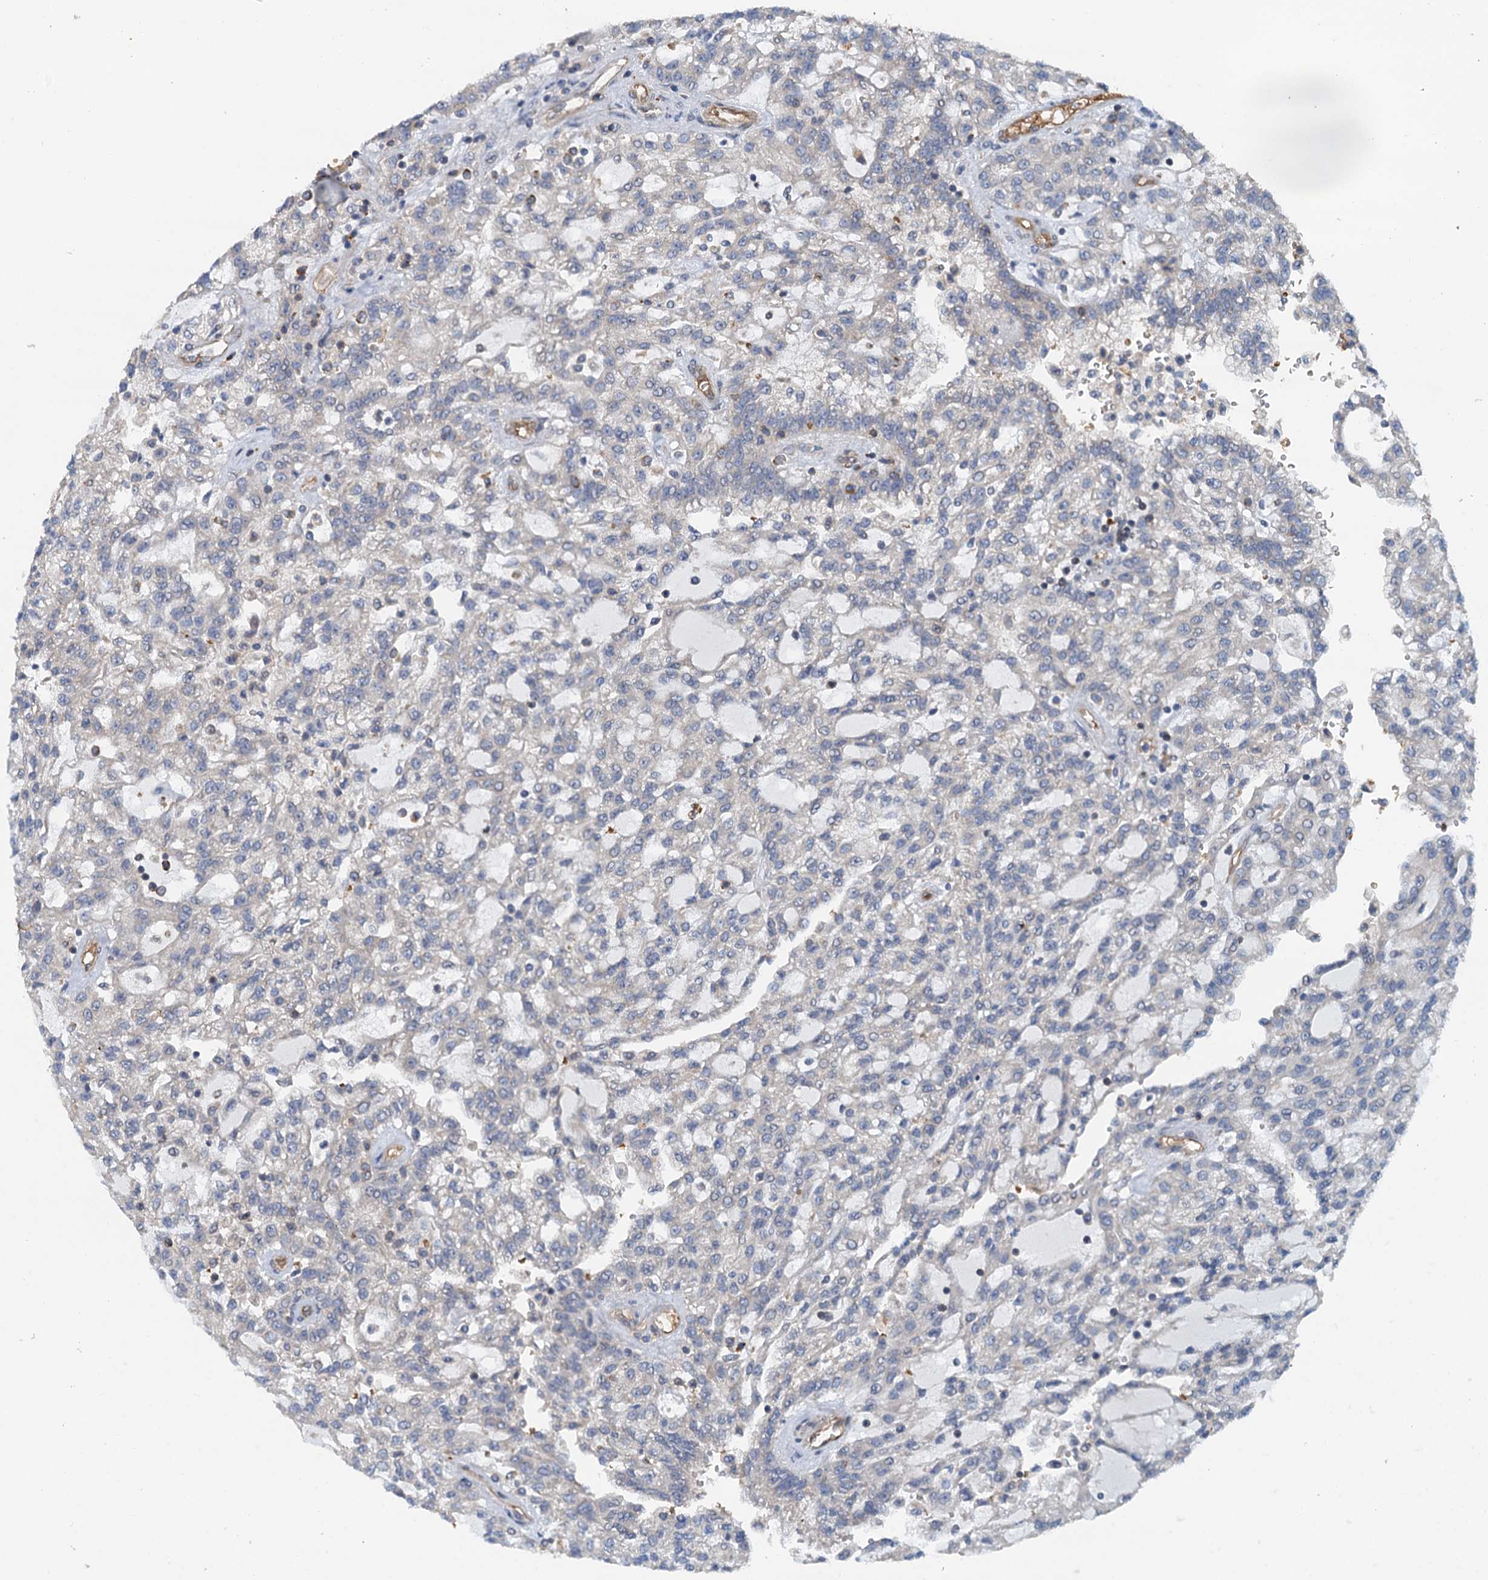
{"staining": {"intensity": "negative", "quantity": "none", "location": "none"}, "tissue": "renal cancer", "cell_type": "Tumor cells", "image_type": "cancer", "snomed": [{"axis": "morphology", "description": "Adenocarcinoma, NOS"}, {"axis": "topography", "description": "Kidney"}], "caption": "This is an IHC histopathology image of renal cancer. There is no positivity in tumor cells.", "gene": "ROGDI", "patient": {"sex": "male", "age": 63}}